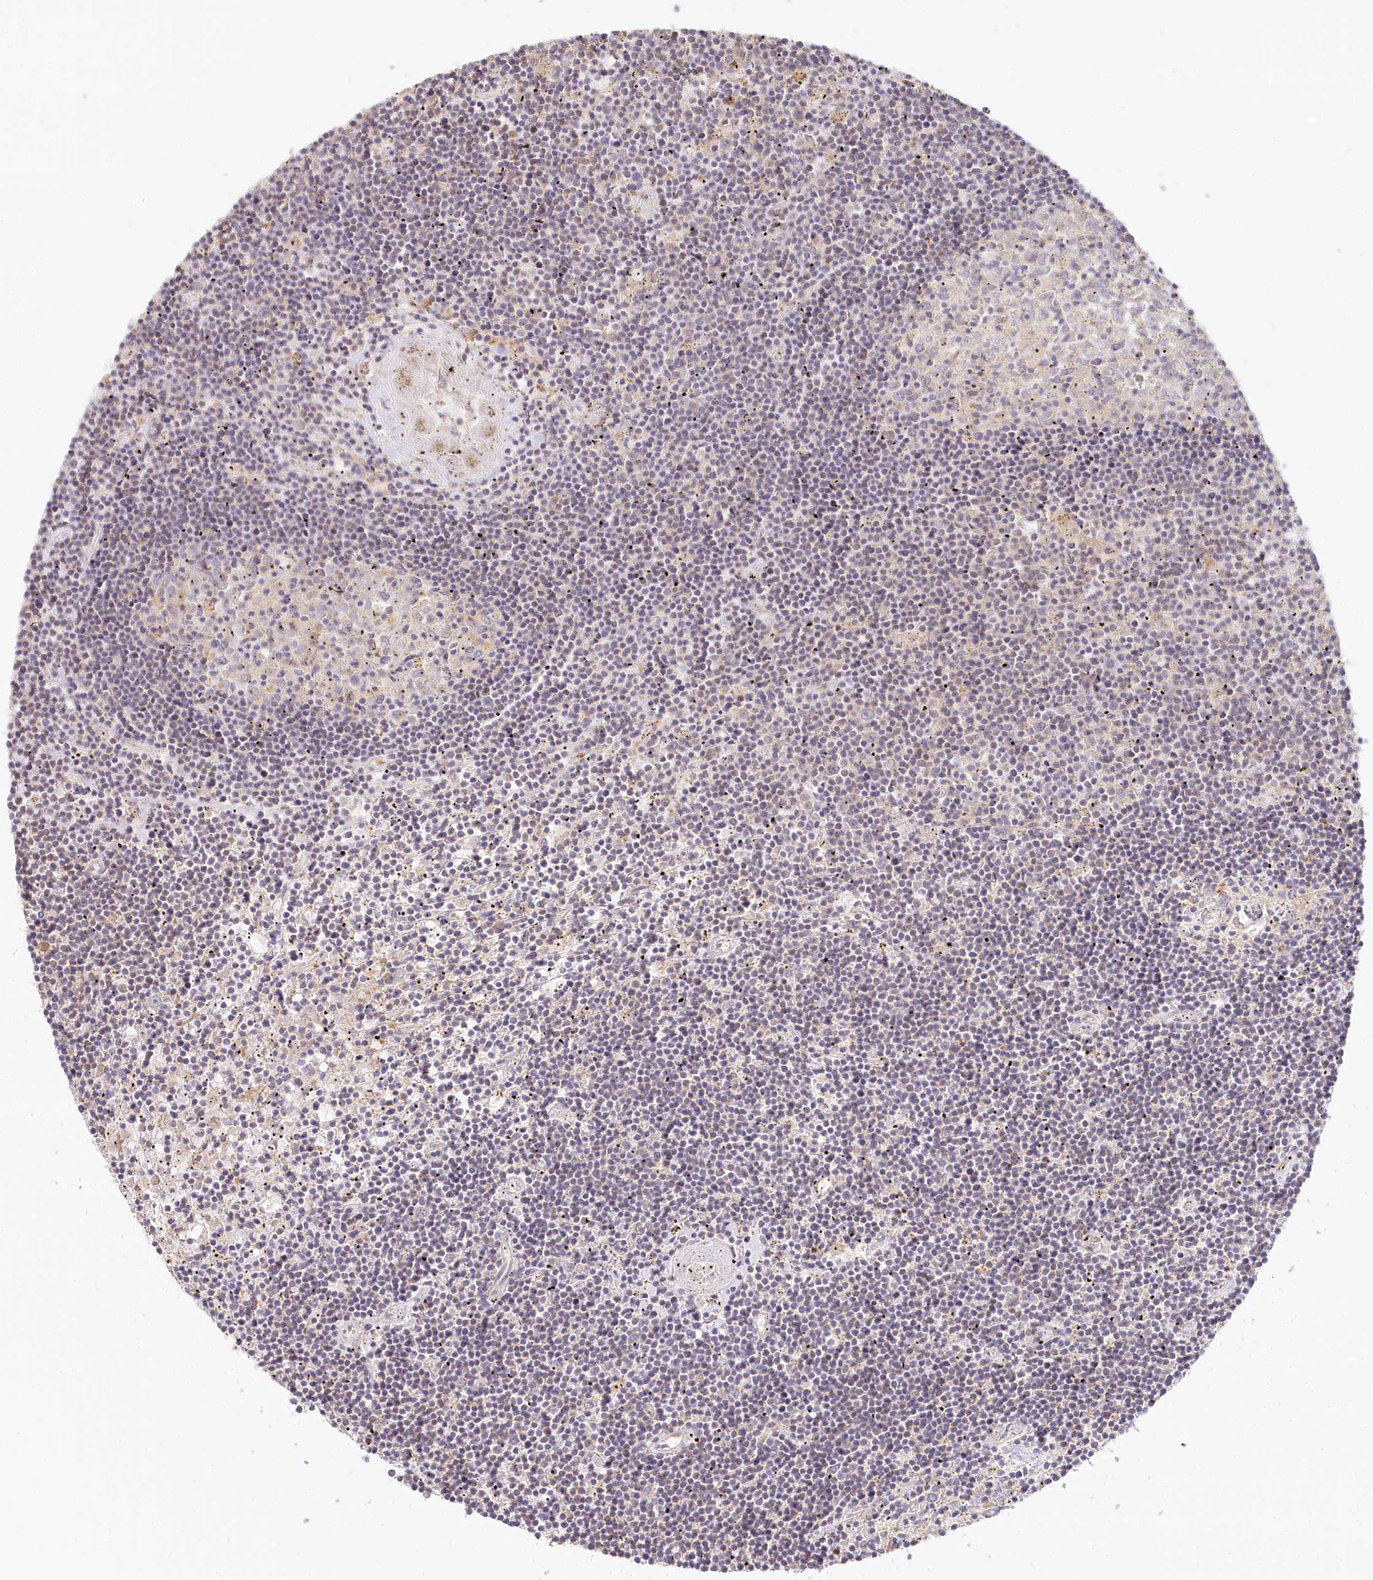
{"staining": {"intensity": "negative", "quantity": "none", "location": "none"}, "tissue": "lymphoma", "cell_type": "Tumor cells", "image_type": "cancer", "snomed": [{"axis": "morphology", "description": "Malignant lymphoma, non-Hodgkin's type, Low grade"}, {"axis": "topography", "description": "Spleen"}], "caption": "DAB immunohistochemical staining of human low-grade malignant lymphoma, non-Hodgkin's type reveals no significant positivity in tumor cells. (IHC, brightfield microscopy, high magnification).", "gene": "VSIG1", "patient": {"sex": "male", "age": 76}}